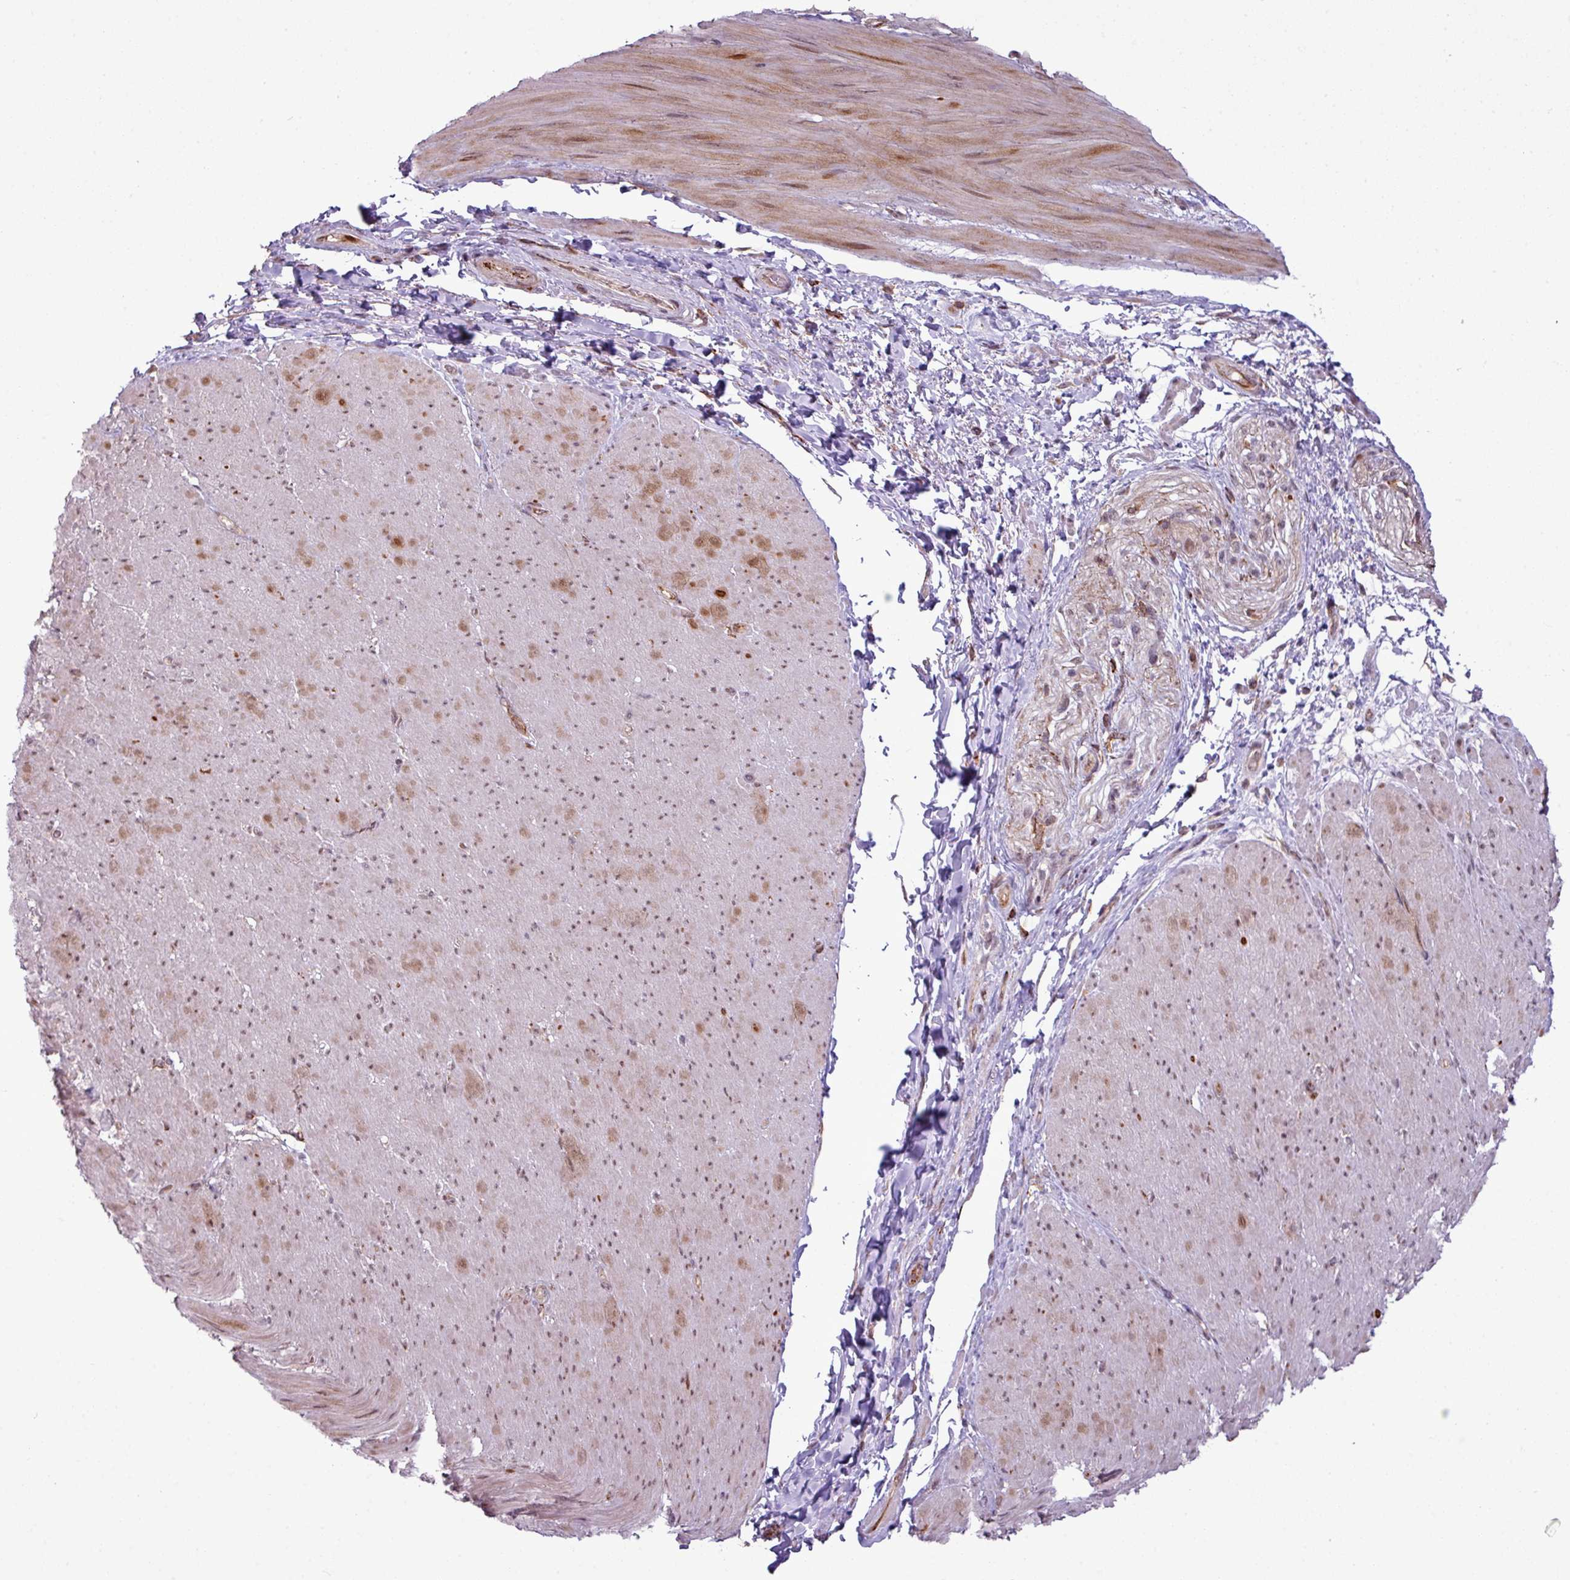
{"staining": {"intensity": "moderate", "quantity": "25%-75%", "location": "cytoplasmic/membranous,nuclear"}, "tissue": "smooth muscle", "cell_type": "Smooth muscle cells", "image_type": "normal", "snomed": [{"axis": "morphology", "description": "Normal tissue, NOS"}, {"axis": "topography", "description": "Smooth muscle"}, {"axis": "topography", "description": "Rectum"}], "caption": "The immunohistochemical stain highlights moderate cytoplasmic/membranous,nuclear expression in smooth muscle cells of normal smooth muscle.", "gene": "ZC2HC1C", "patient": {"sex": "male", "age": 53}}